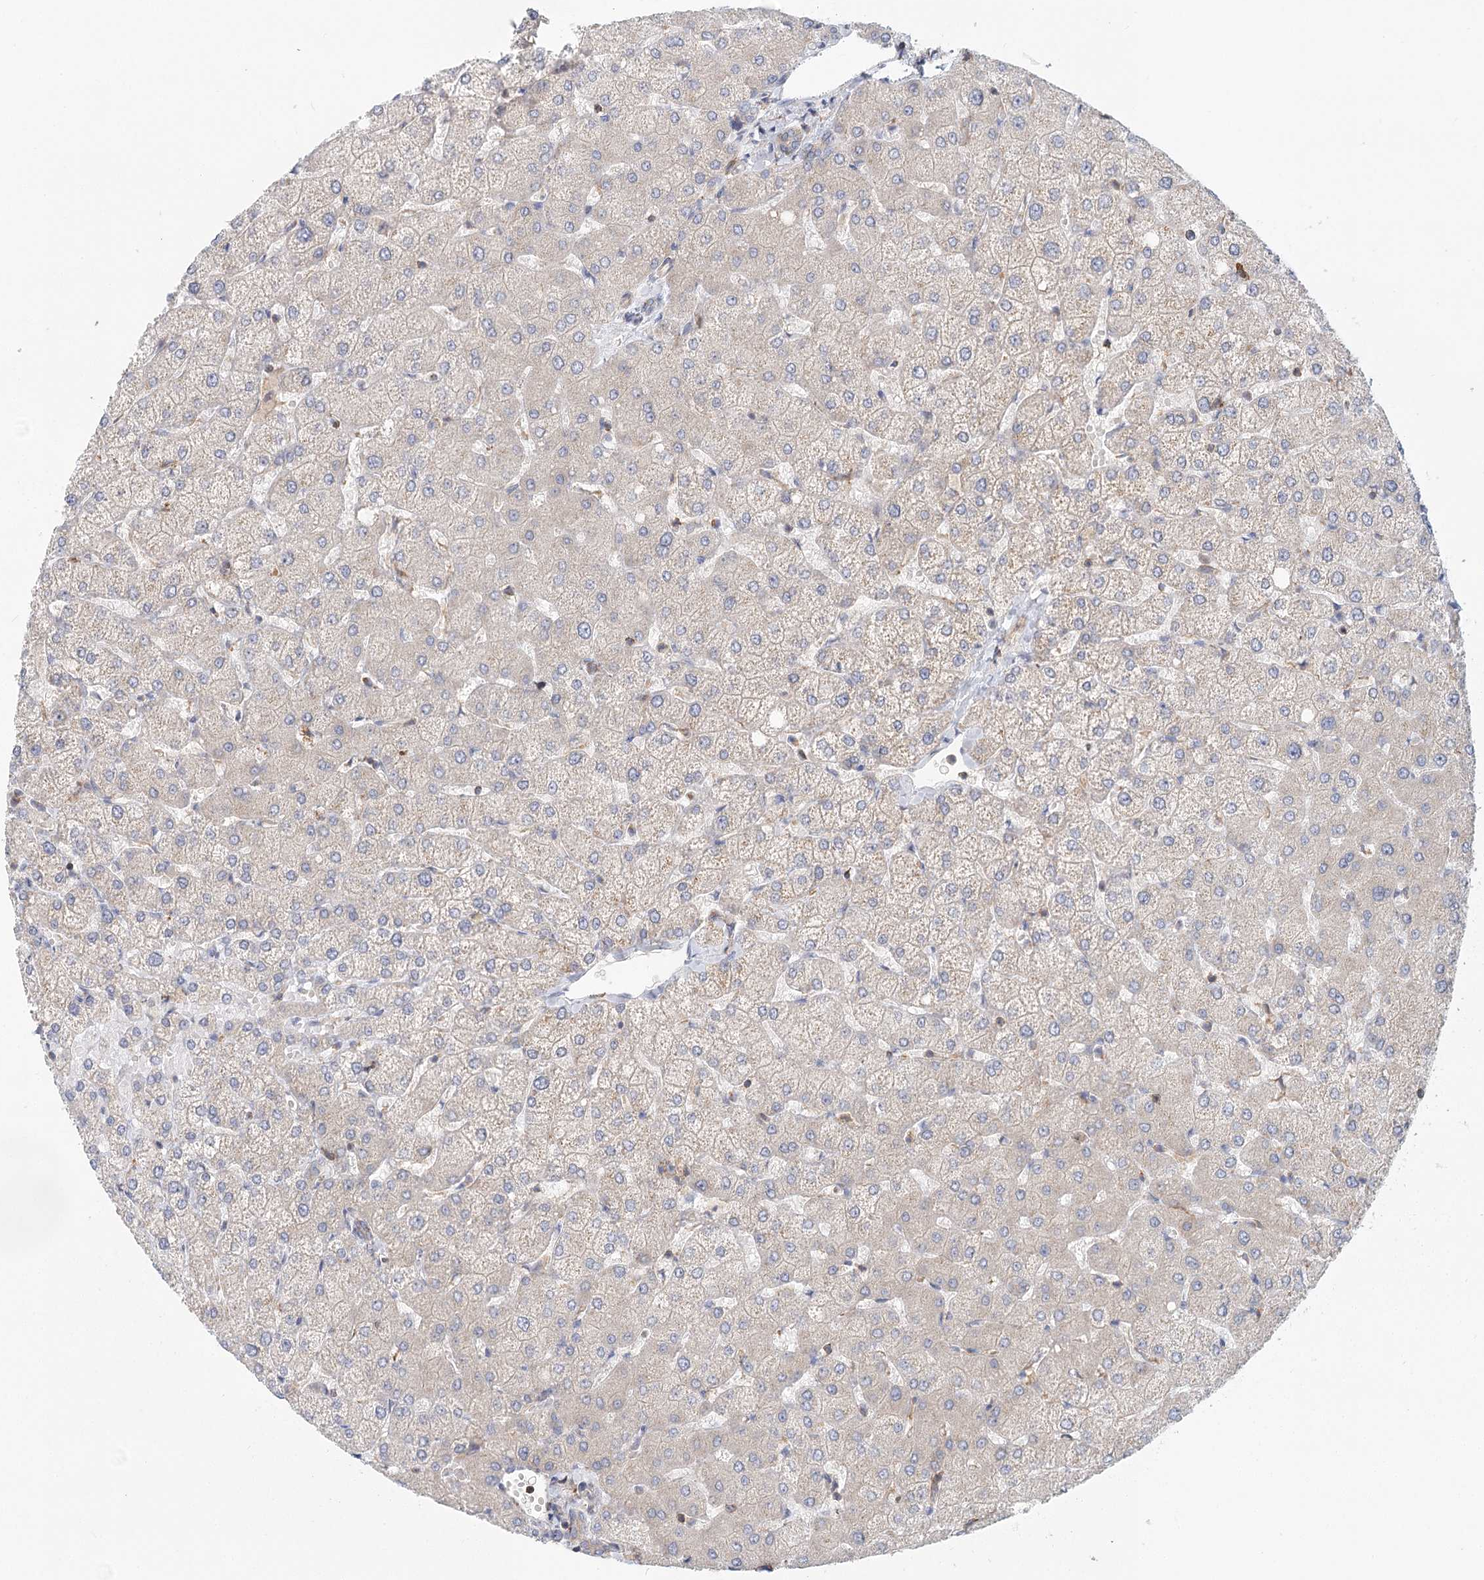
{"staining": {"intensity": "negative", "quantity": "none", "location": "none"}, "tissue": "liver", "cell_type": "Cholangiocytes", "image_type": "normal", "snomed": [{"axis": "morphology", "description": "Normal tissue, NOS"}, {"axis": "topography", "description": "Liver"}], "caption": "Cholangiocytes show no significant staining in unremarkable liver. (DAB immunohistochemistry, high magnification).", "gene": "UMPS", "patient": {"sex": "female", "age": 54}}